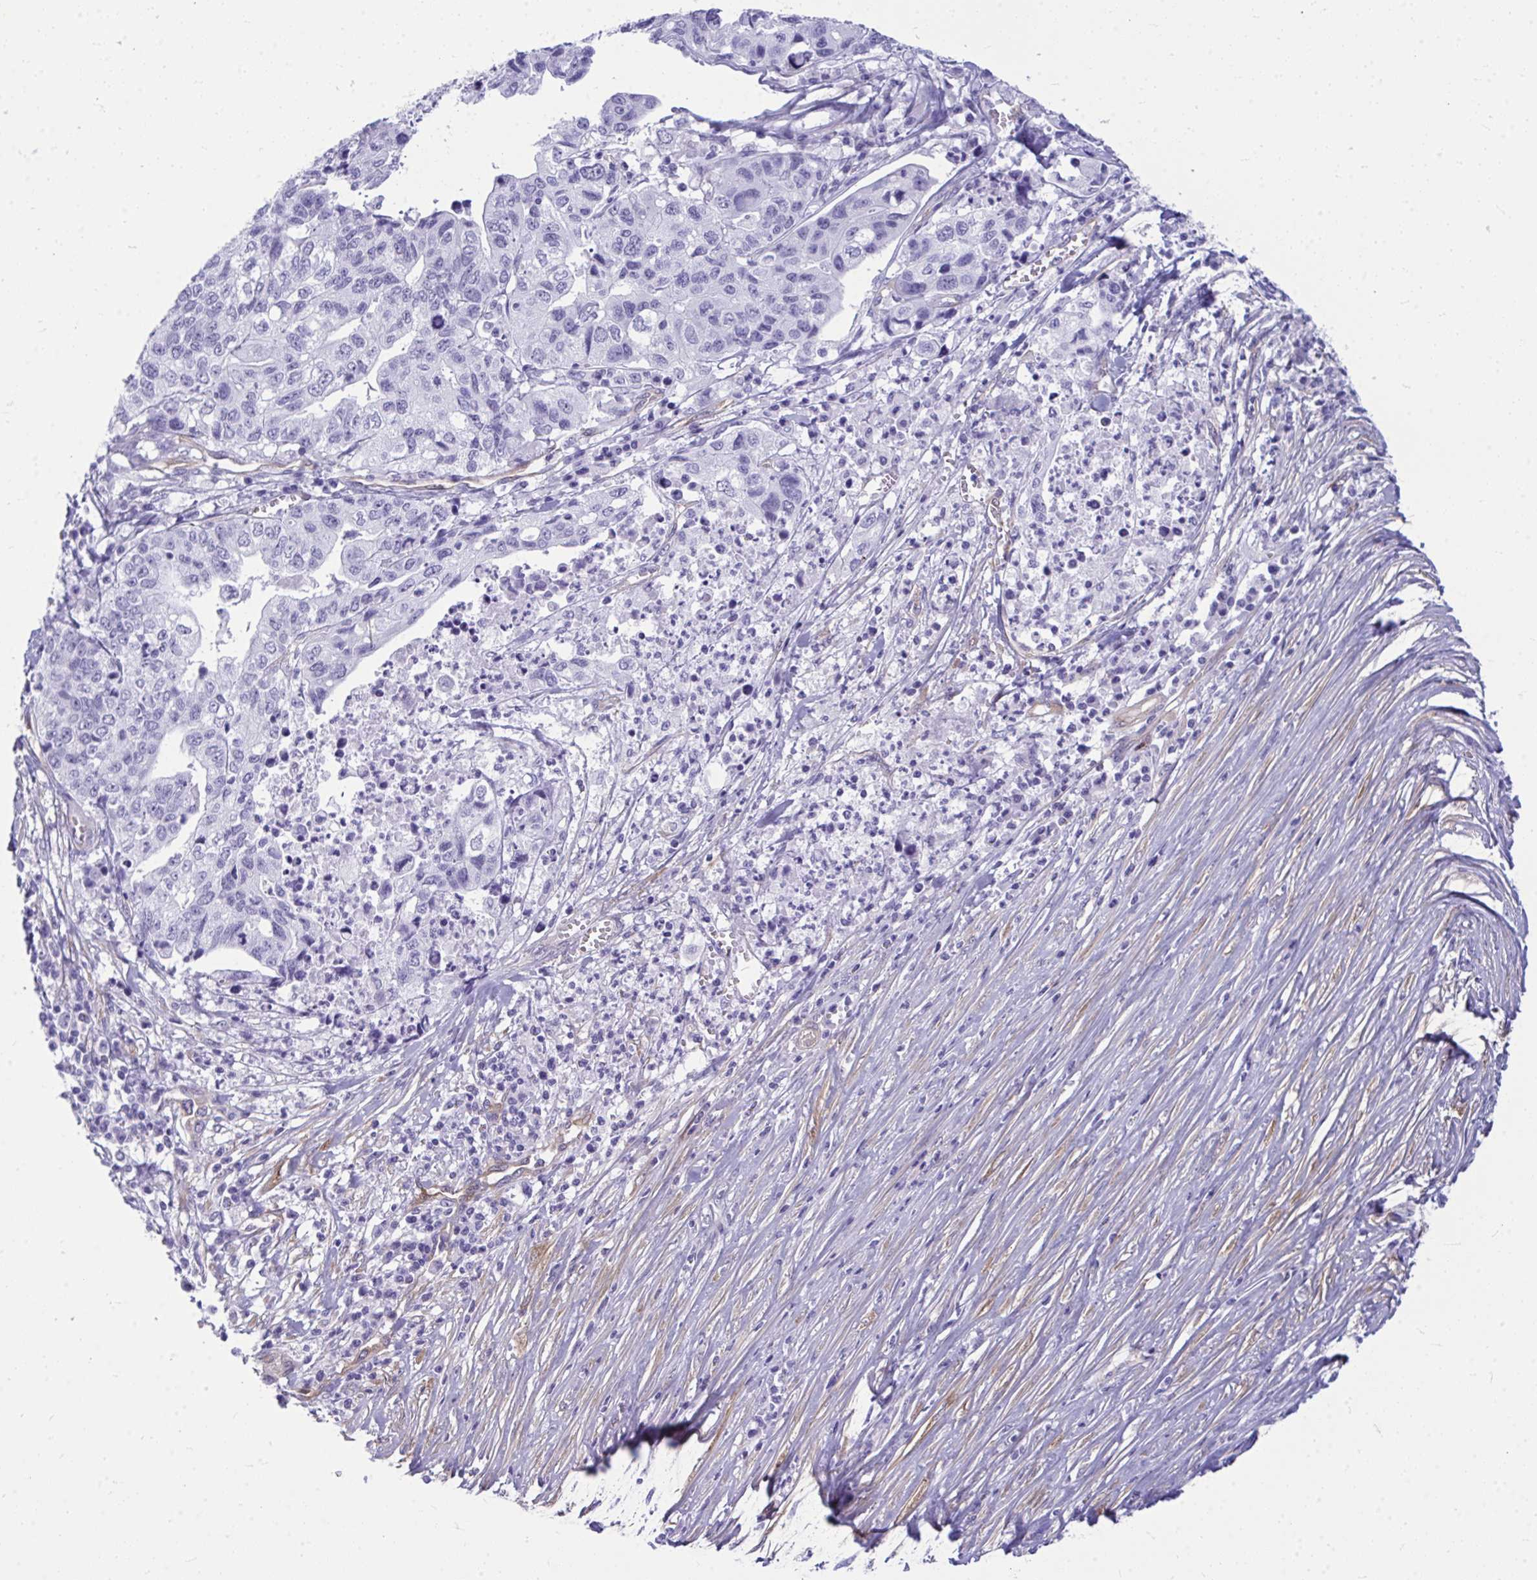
{"staining": {"intensity": "negative", "quantity": "none", "location": "none"}, "tissue": "stomach cancer", "cell_type": "Tumor cells", "image_type": "cancer", "snomed": [{"axis": "morphology", "description": "Adenocarcinoma, NOS"}, {"axis": "topography", "description": "Stomach, upper"}], "caption": "This is an immunohistochemistry (IHC) image of human stomach adenocarcinoma. There is no positivity in tumor cells.", "gene": "LIMS2", "patient": {"sex": "female", "age": 67}}